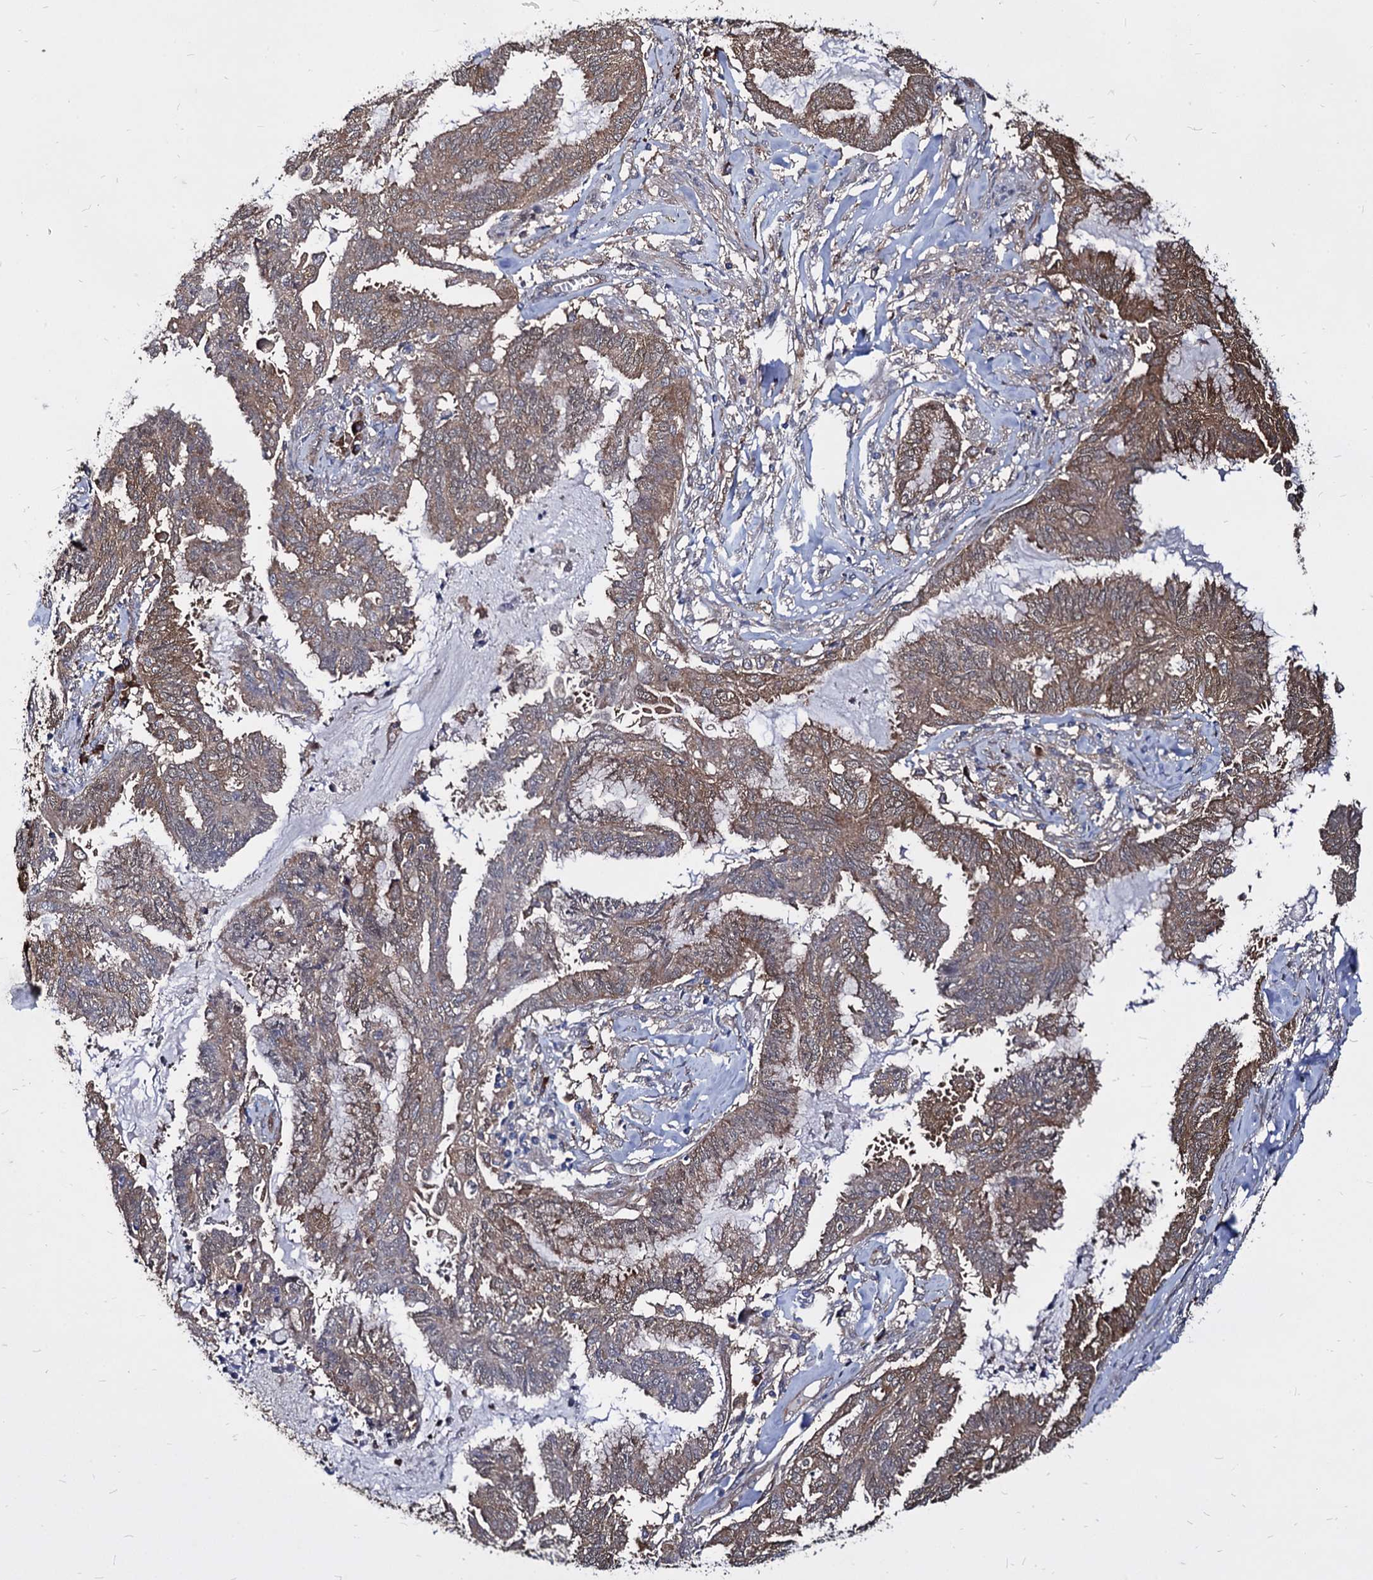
{"staining": {"intensity": "moderate", "quantity": ">75%", "location": "cytoplasmic/membranous"}, "tissue": "endometrial cancer", "cell_type": "Tumor cells", "image_type": "cancer", "snomed": [{"axis": "morphology", "description": "Adenocarcinoma, NOS"}, {"axis": "topography", "description": "Endometrium"}], "caption": "Protein analysis of endometrial cancer (adenocarcinoma) tissue demonstrates moderate cytoplasmic/membranous expression in about >75% of tumor cells.", "gene": "NME1", "patient": {"sex": "female", "age": 86}}